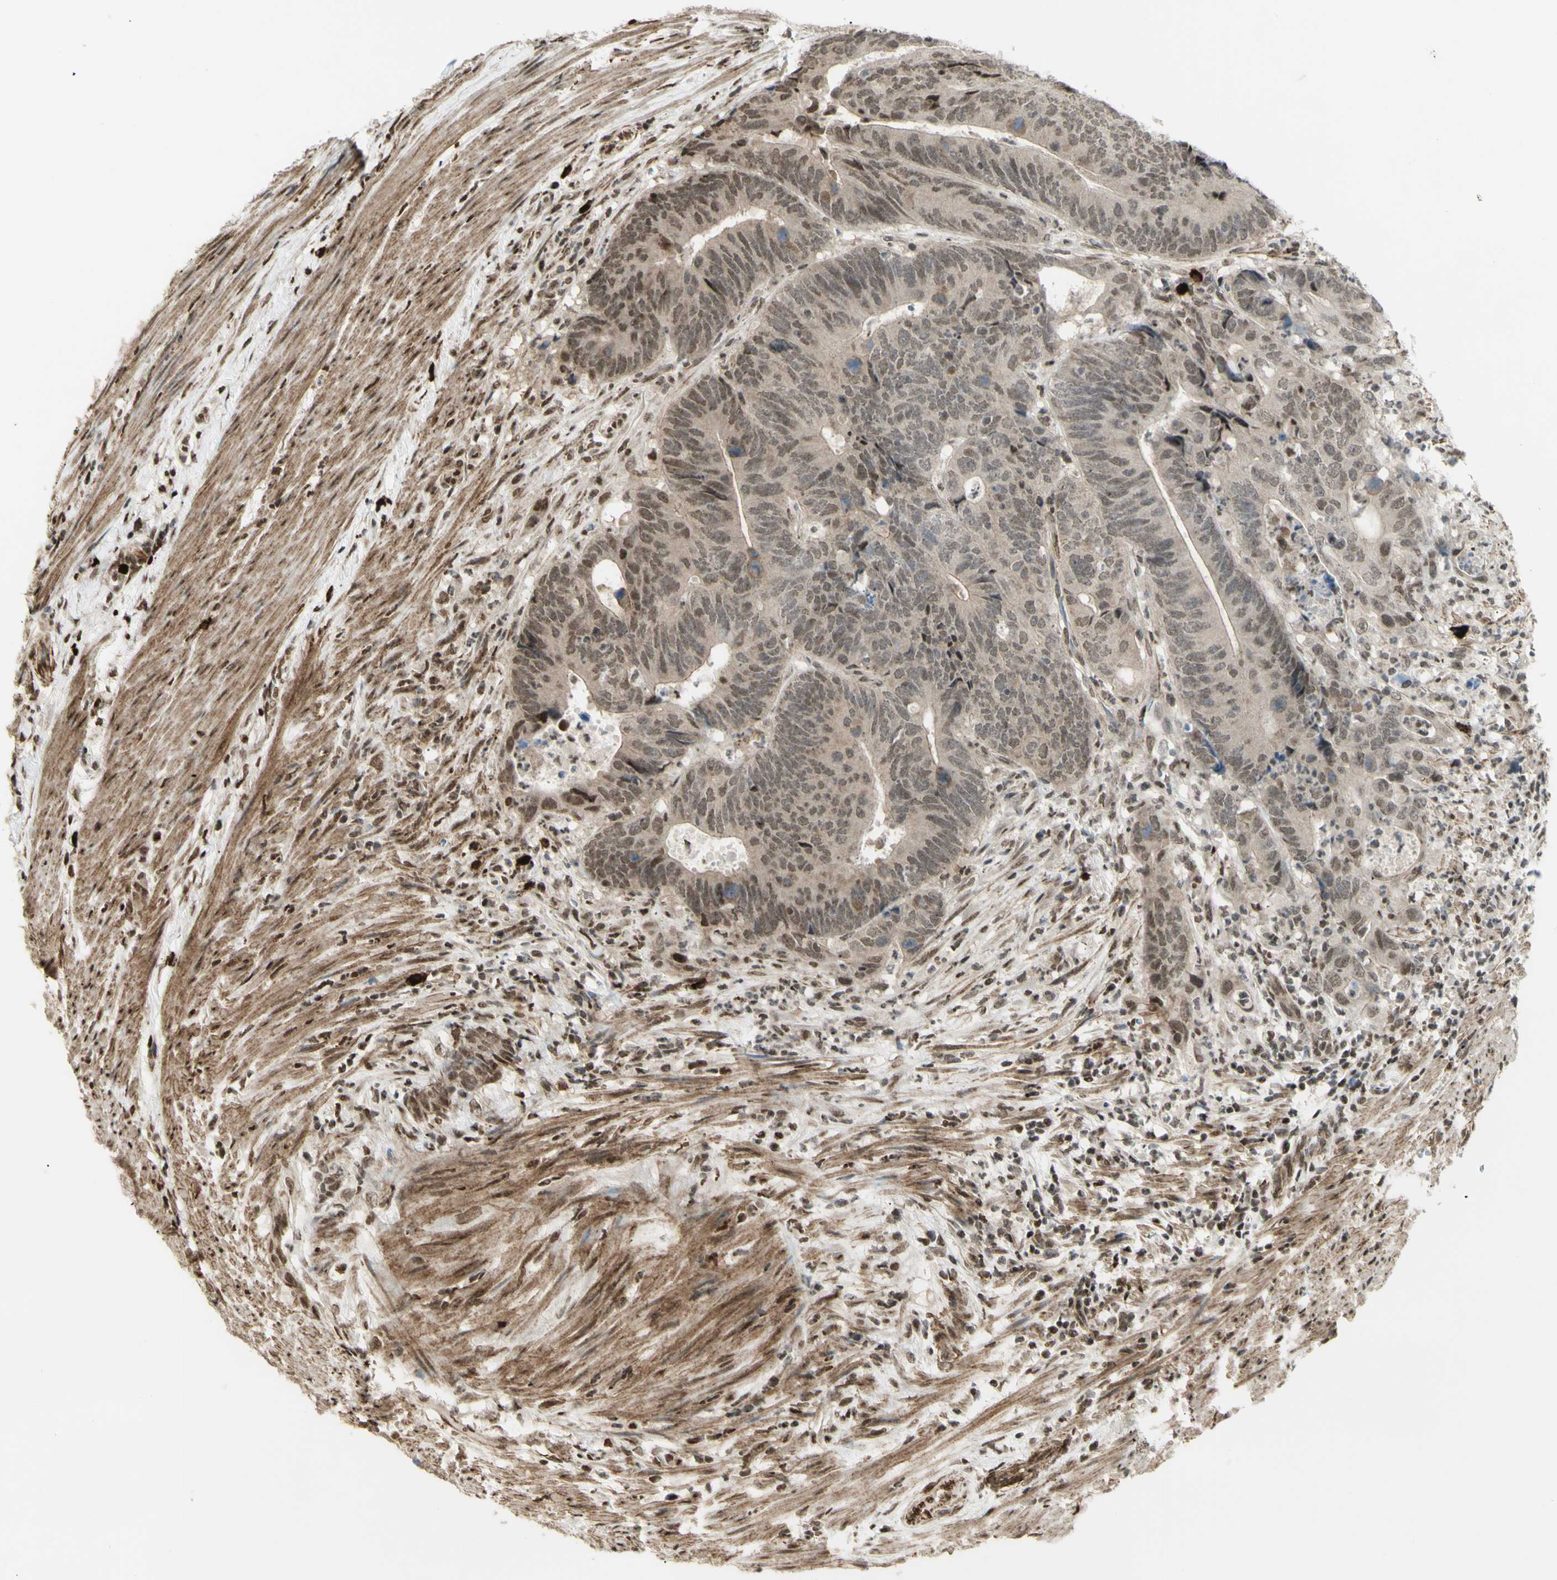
{"staining": {"intensity": "weak", "quantity": ">75%", "location": "nuclear"}, "tissue": "colorectal cancer", "cell_type": "Tumor cells", "image_type": "cancer", "snomed": [{"axis": "morphology", "description": "Normal tissue, NOS"}, {"axis": "morphology", "description": "Adenocarcinoma, NOS"}, {"axis": "topography", "description": "Colon"}], "caption": "Weak nuclear protein positivity is seen in approximately >75% of tumor cells in adenocarcinoma (colorectal).", "gene": "ZMYM6", "patient": {"sex": "male", "age": 56}}